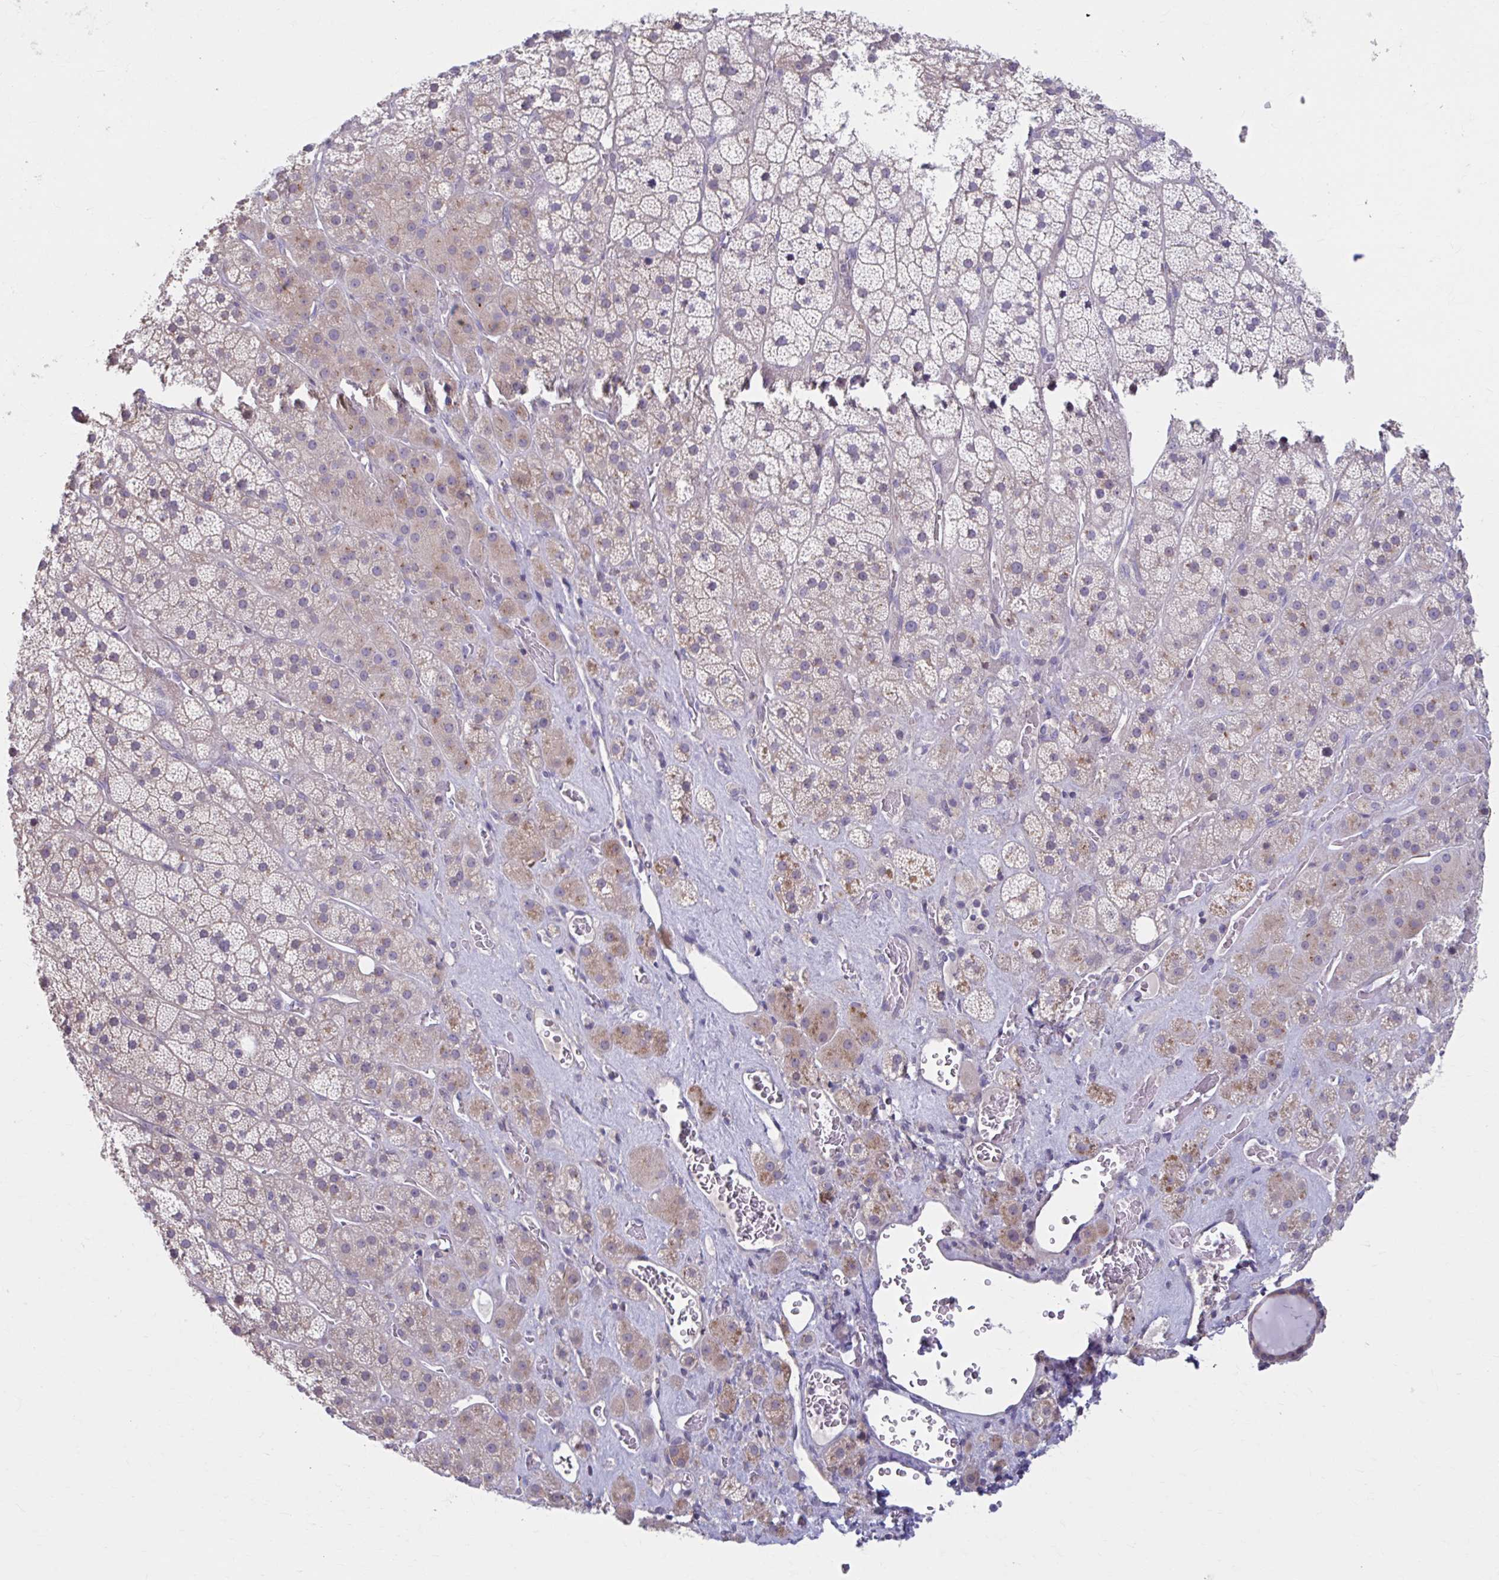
{"staining": {"intensity": "moderate", "quantity": "25%-75%", "location": "cytoplasmic/membranous,nuclear"}, "tissue": "adrenal gland", "cell_type": "Glandular cells", "image_type": "normal", "snomed": [{"axis": "morphology", "description": "Normal tissue, NOS"}, {"axis": "topography", "description": "Adrenal gland"}], "caption": "Immunohistochemistry (IHC) image of unremarkable adrenal gland: adrenal gland stained using immunohistochemistry (IHC) exhibits medium levels of moderate protein expression localized specifically in the cytoplasmic/membranous,nuclear of glandular cells, appearing as a cytoplasmic/membranous,nuclear brown color.", "gene": "CHST3", "patient": {"sex": "male", "age": 57}}